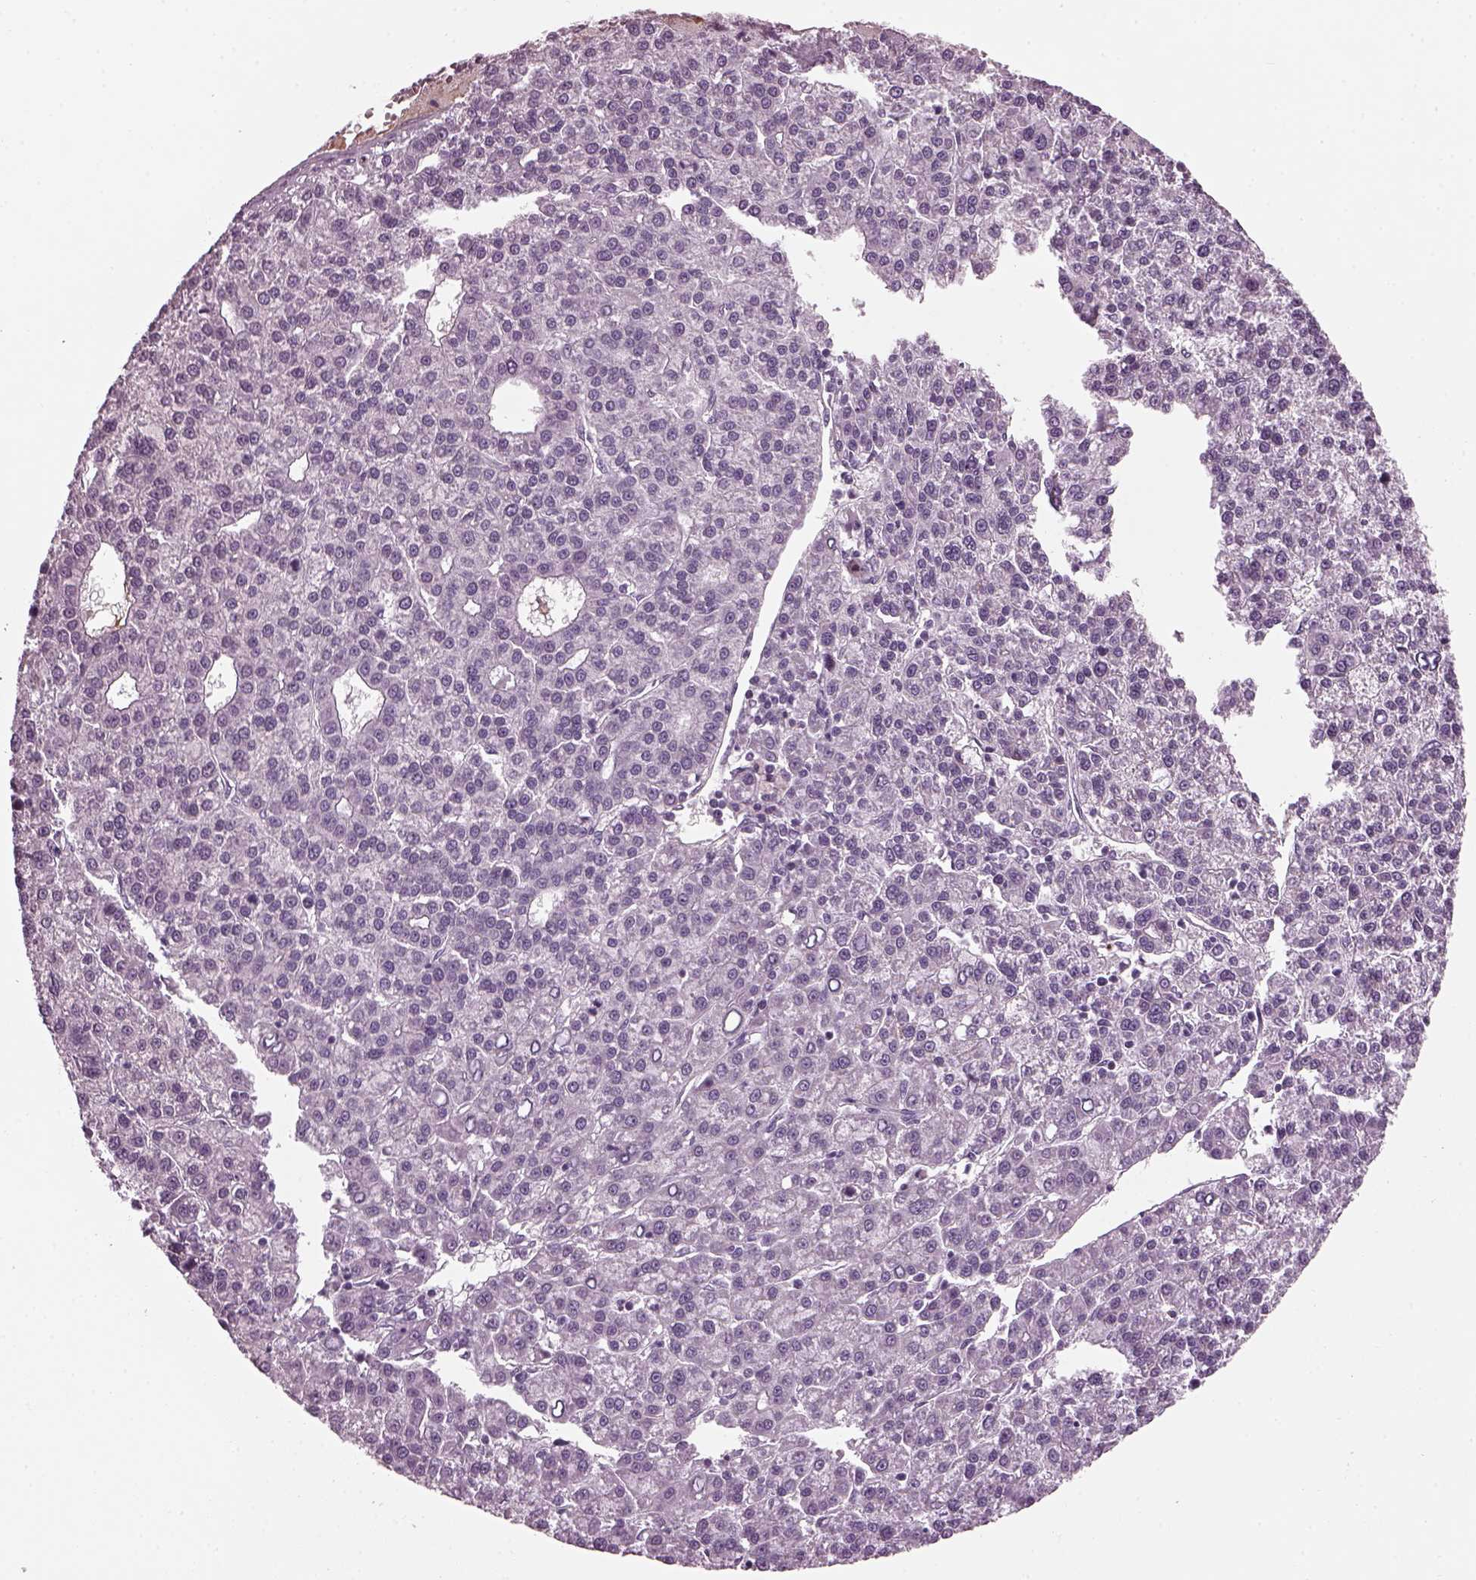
{"staining": {"intensity": "negative", "quantity": "none", "location": "none"}, "tissue": "liver cancer", "cell_type": "Tumor cells", "image_type": "cancer", "snomed": [{"axis": "morphology", "description": "Carcinoma, Hepatocellular, NOS"}, {"axis": "topography", "description": "Liver"}], "caption": "Immunohistochemical staining of liver cancer shows no significant staining in tumor cells.", "gene": "DPYSL5", "patient": {"sex": "female", "age": 58}}